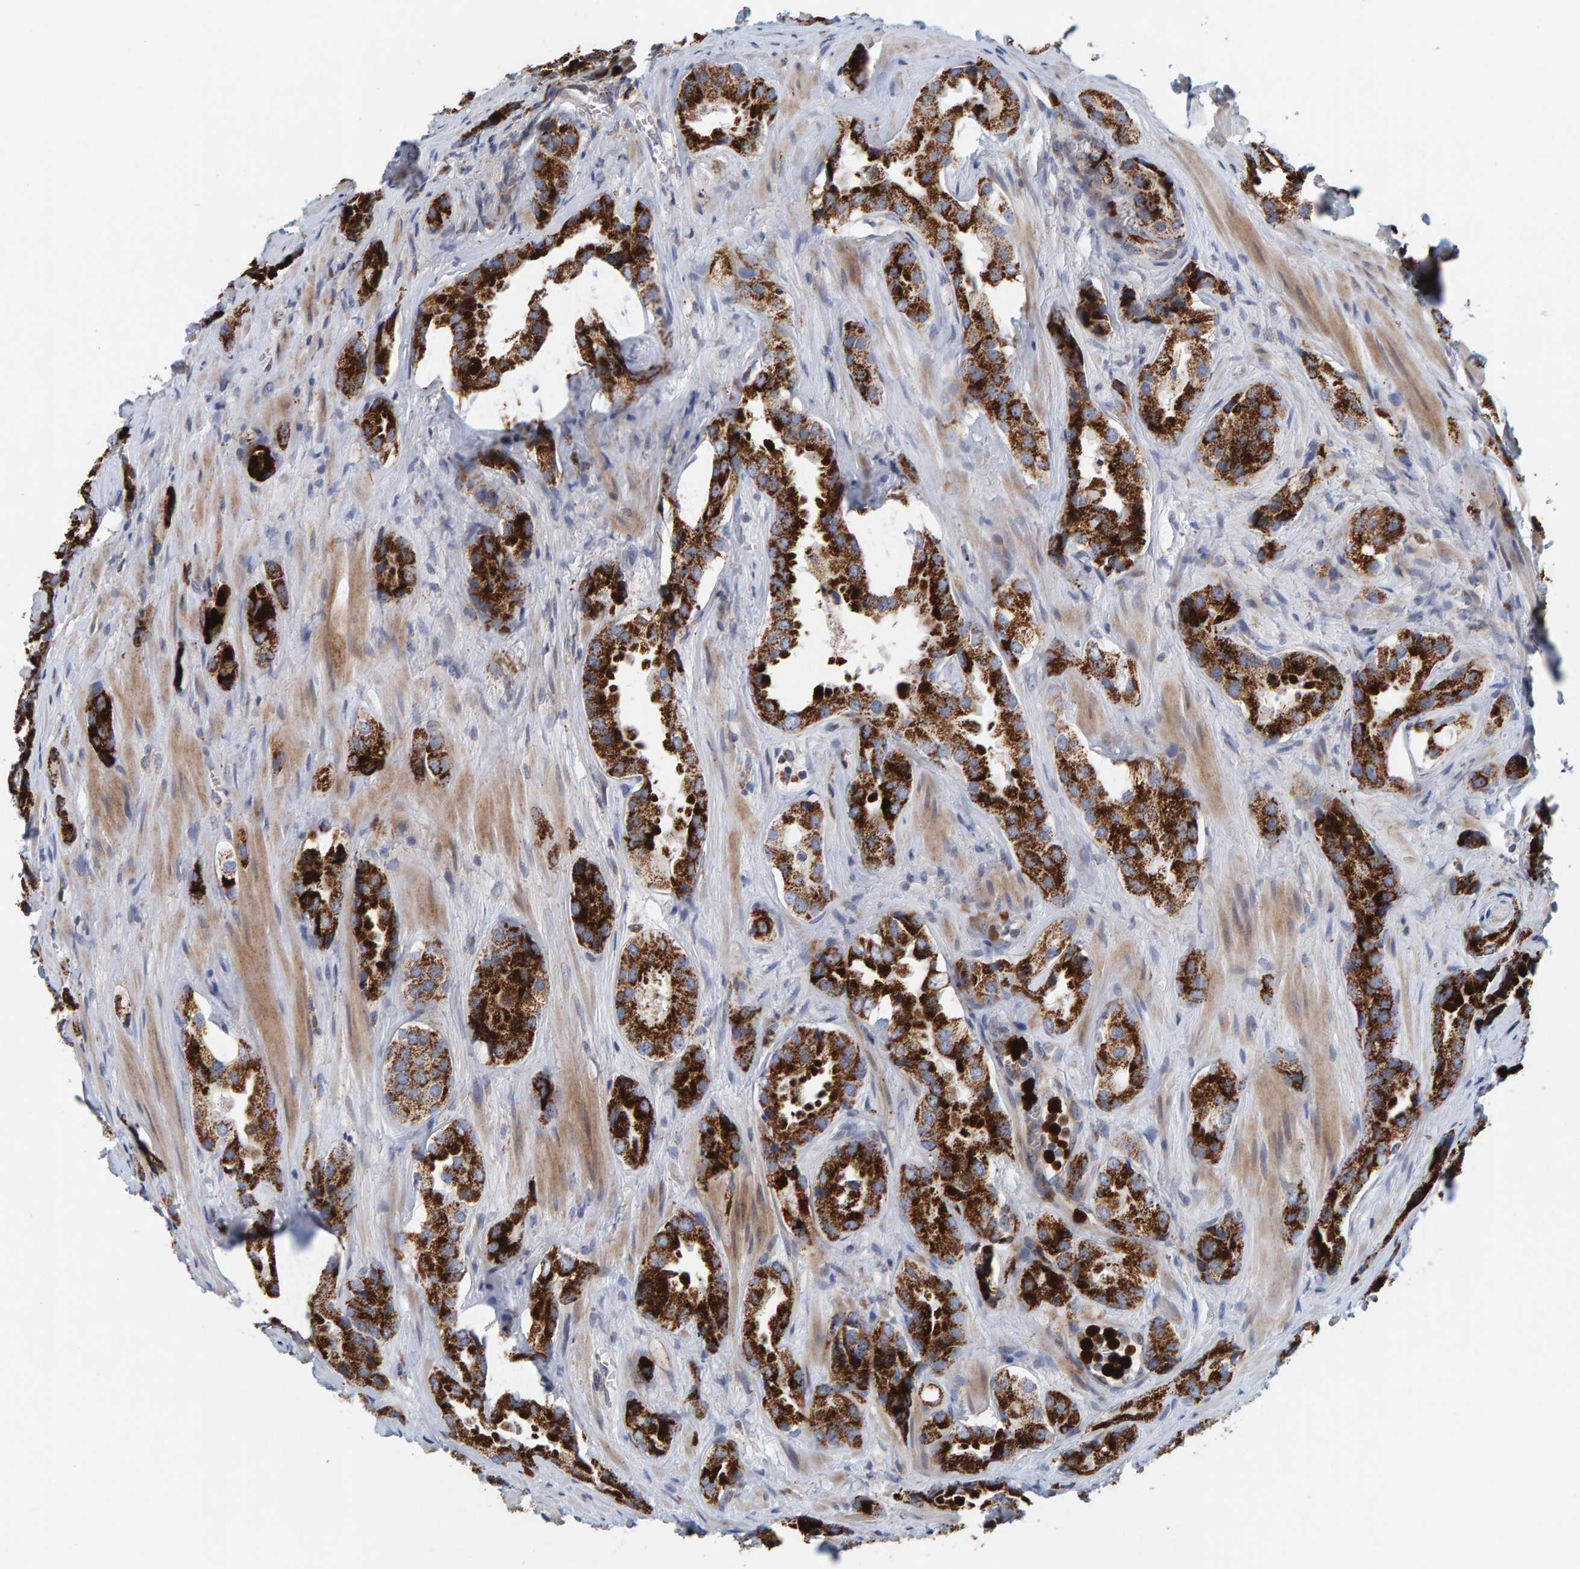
{"staining": {"intensity": "strong", "quantity": ">75%", "location": "cytoplasmic/membranous"}, "tissue": "prostate cancer", "cell_type": "Tumor cells", "image_type": "cancer", "snomed": [{"axis": "morphology", "description": "Adenocarcinoma, High grade"}, {"axis": "topography", "description": "Prostate"}], "caption": "Immunohistochemistry image of prostate cancer stained for a protein (brown), which demonstrates high levels of strong cytoplasmic/membranous positivity in about >75% of tumor cells.", "gene": "B9D1", "patient": {"sex": "male", "age": 65}}